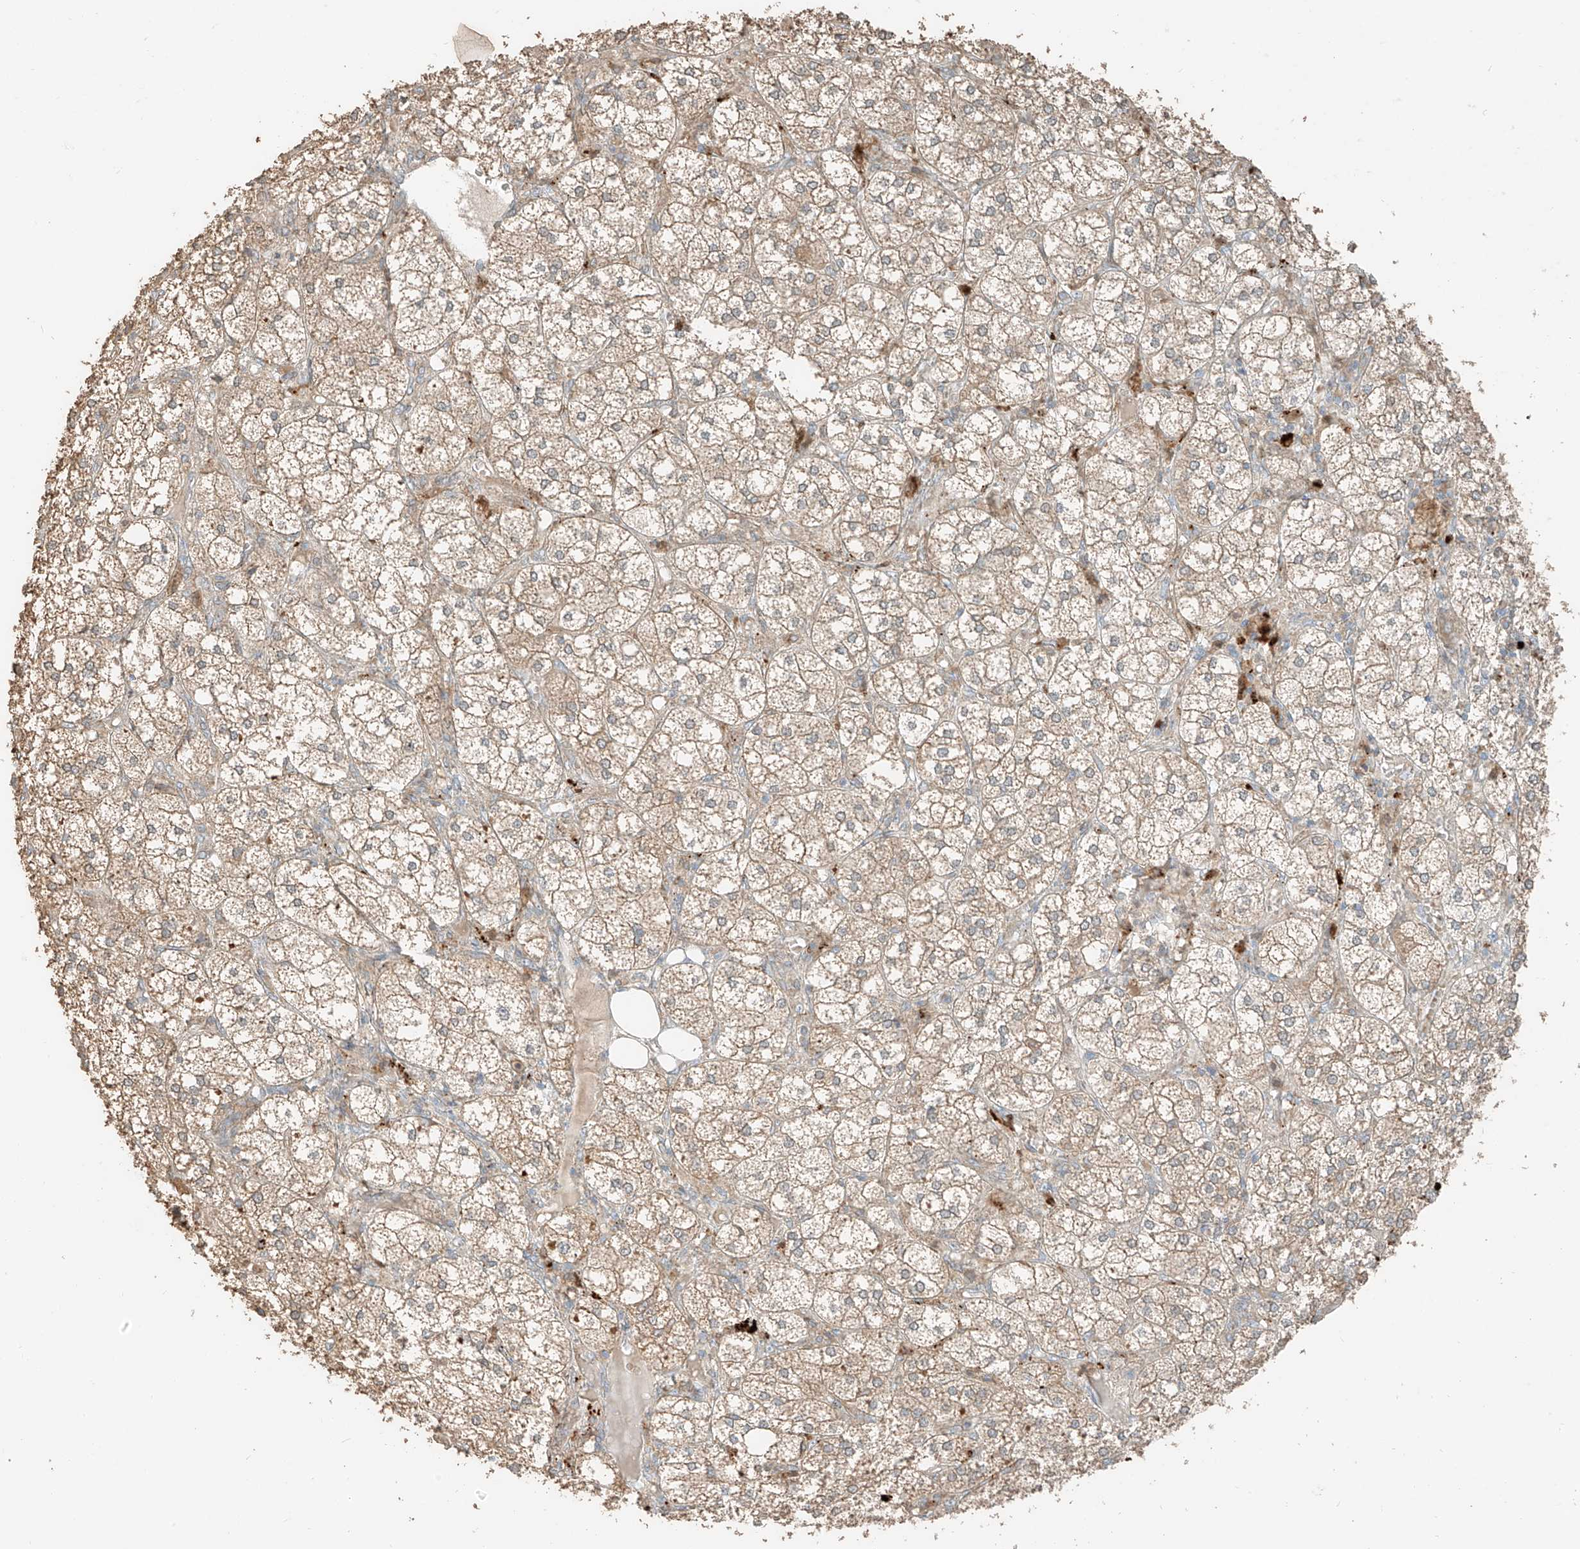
{"staining": {"intensity": "moderate", "quantity": ">75%", "location": "cytoplasmic/membranous"}, "tissue": "adrenal gland", "cell_type": "Glandular cells", "image_type": "normal", "snomed": [{"axis": "morphology", "description": "Normal tissue, NOS"}, {"axis": "topography", "description": "Adrenal gland"}], "caption": "Protein staining of normal adrenal gland displays moderate cytoplasmic/membranous expression in approximately >75% of glandular cells.", "gene": "RFTN2", "patient": {"sex": "female", "age": 61}}